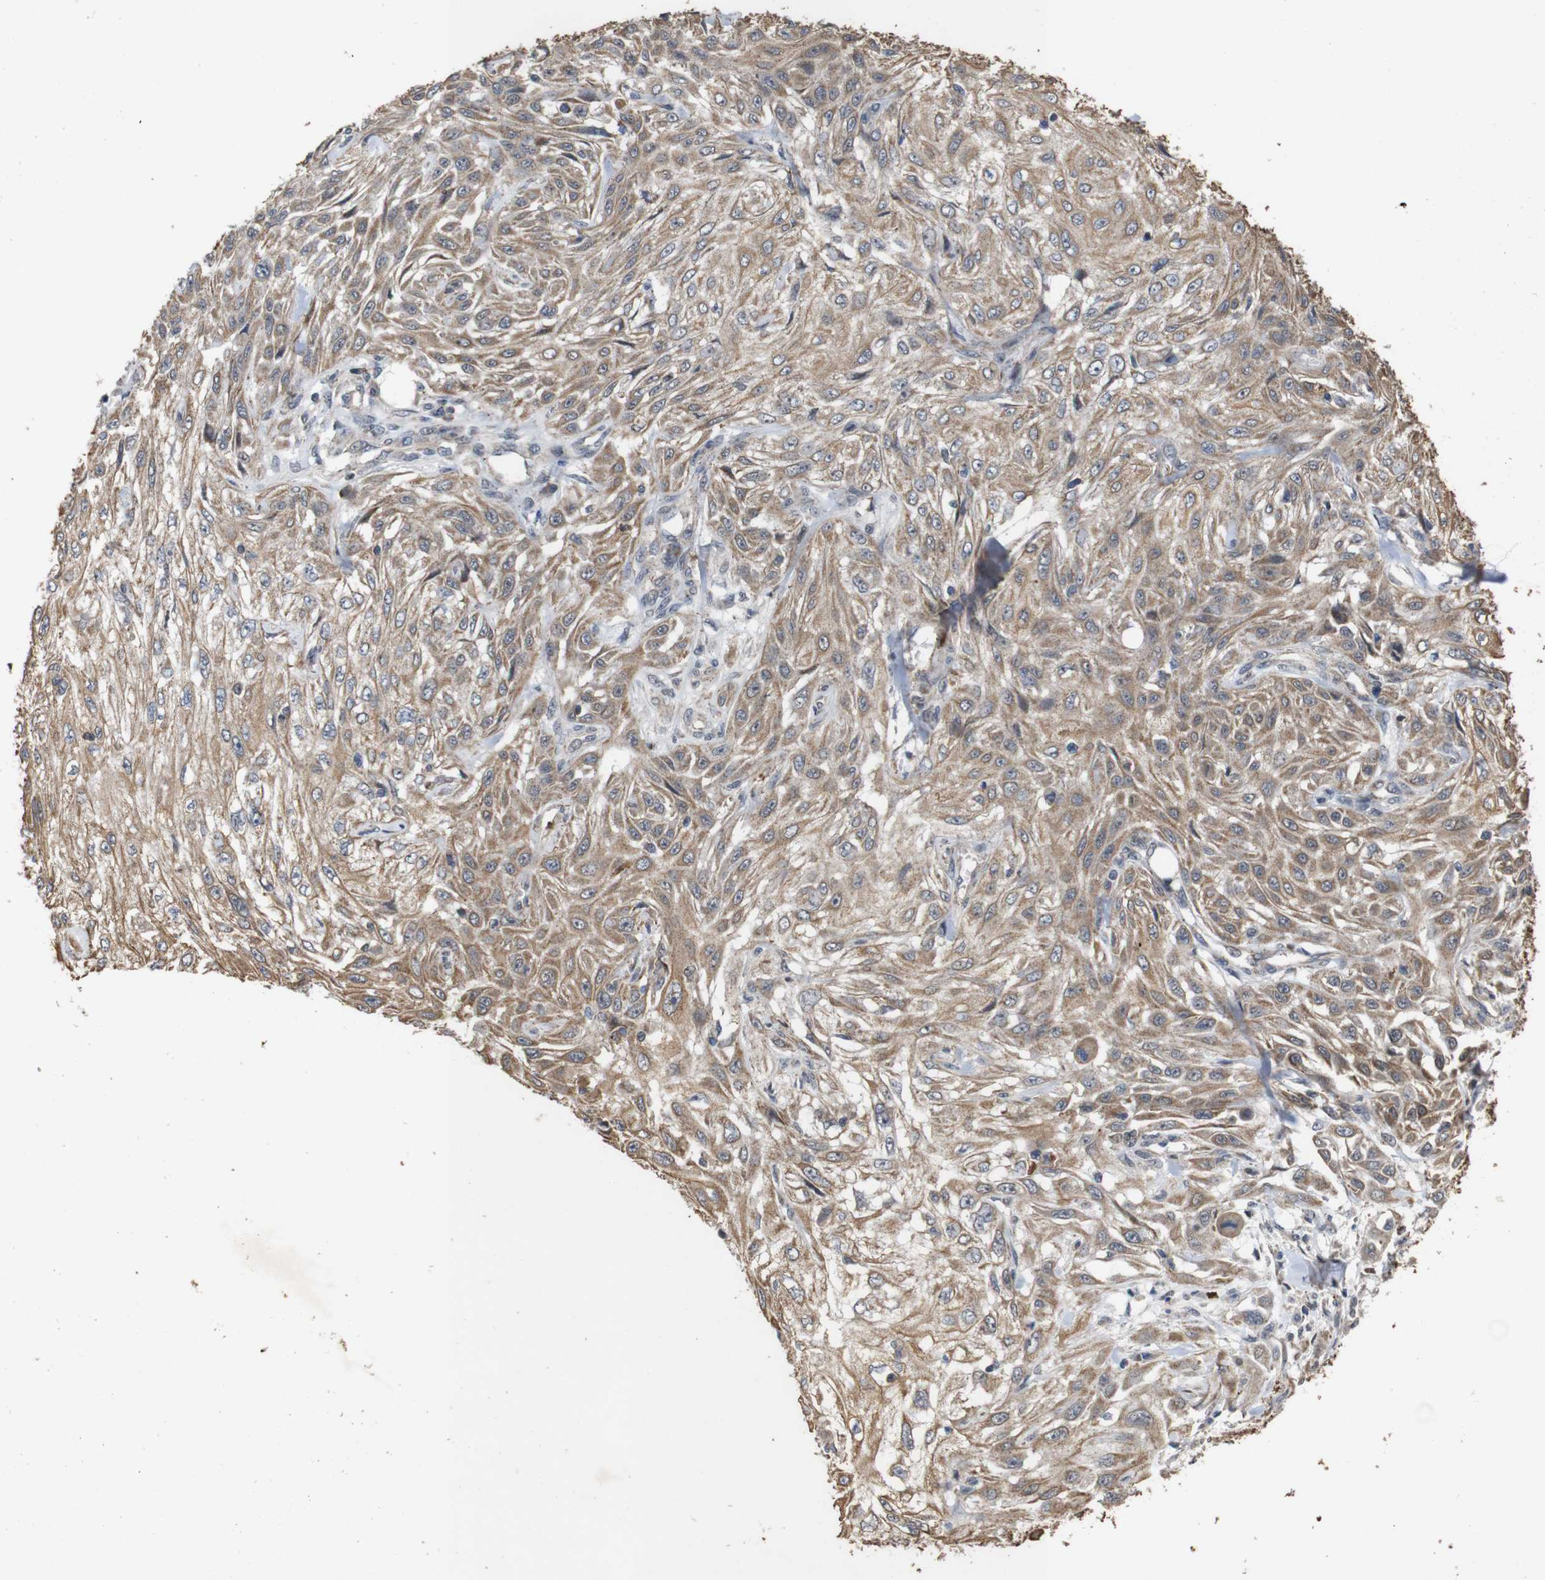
{"staining": {"intensity": "moderate", "quantity": ">75%", "location": "cytoplasmic/membranous"}, "tissue": "skin cancer", "cell_type": "Tumor cells", "image_type": "cancer", "snomed": [{"axis": "morphology", "description": "Squamous cell carcinoma, NOS"}, {"axis": "topography", "description": "Skin"}], "caption": "Protein staining of skin squamous cell carcinoma tissue shows moderate cytoplasmic/membranous positivity in about >75% of tumor cells.", "gene": "ATP7B", "patient": {"sex": "male", "age": 75}}